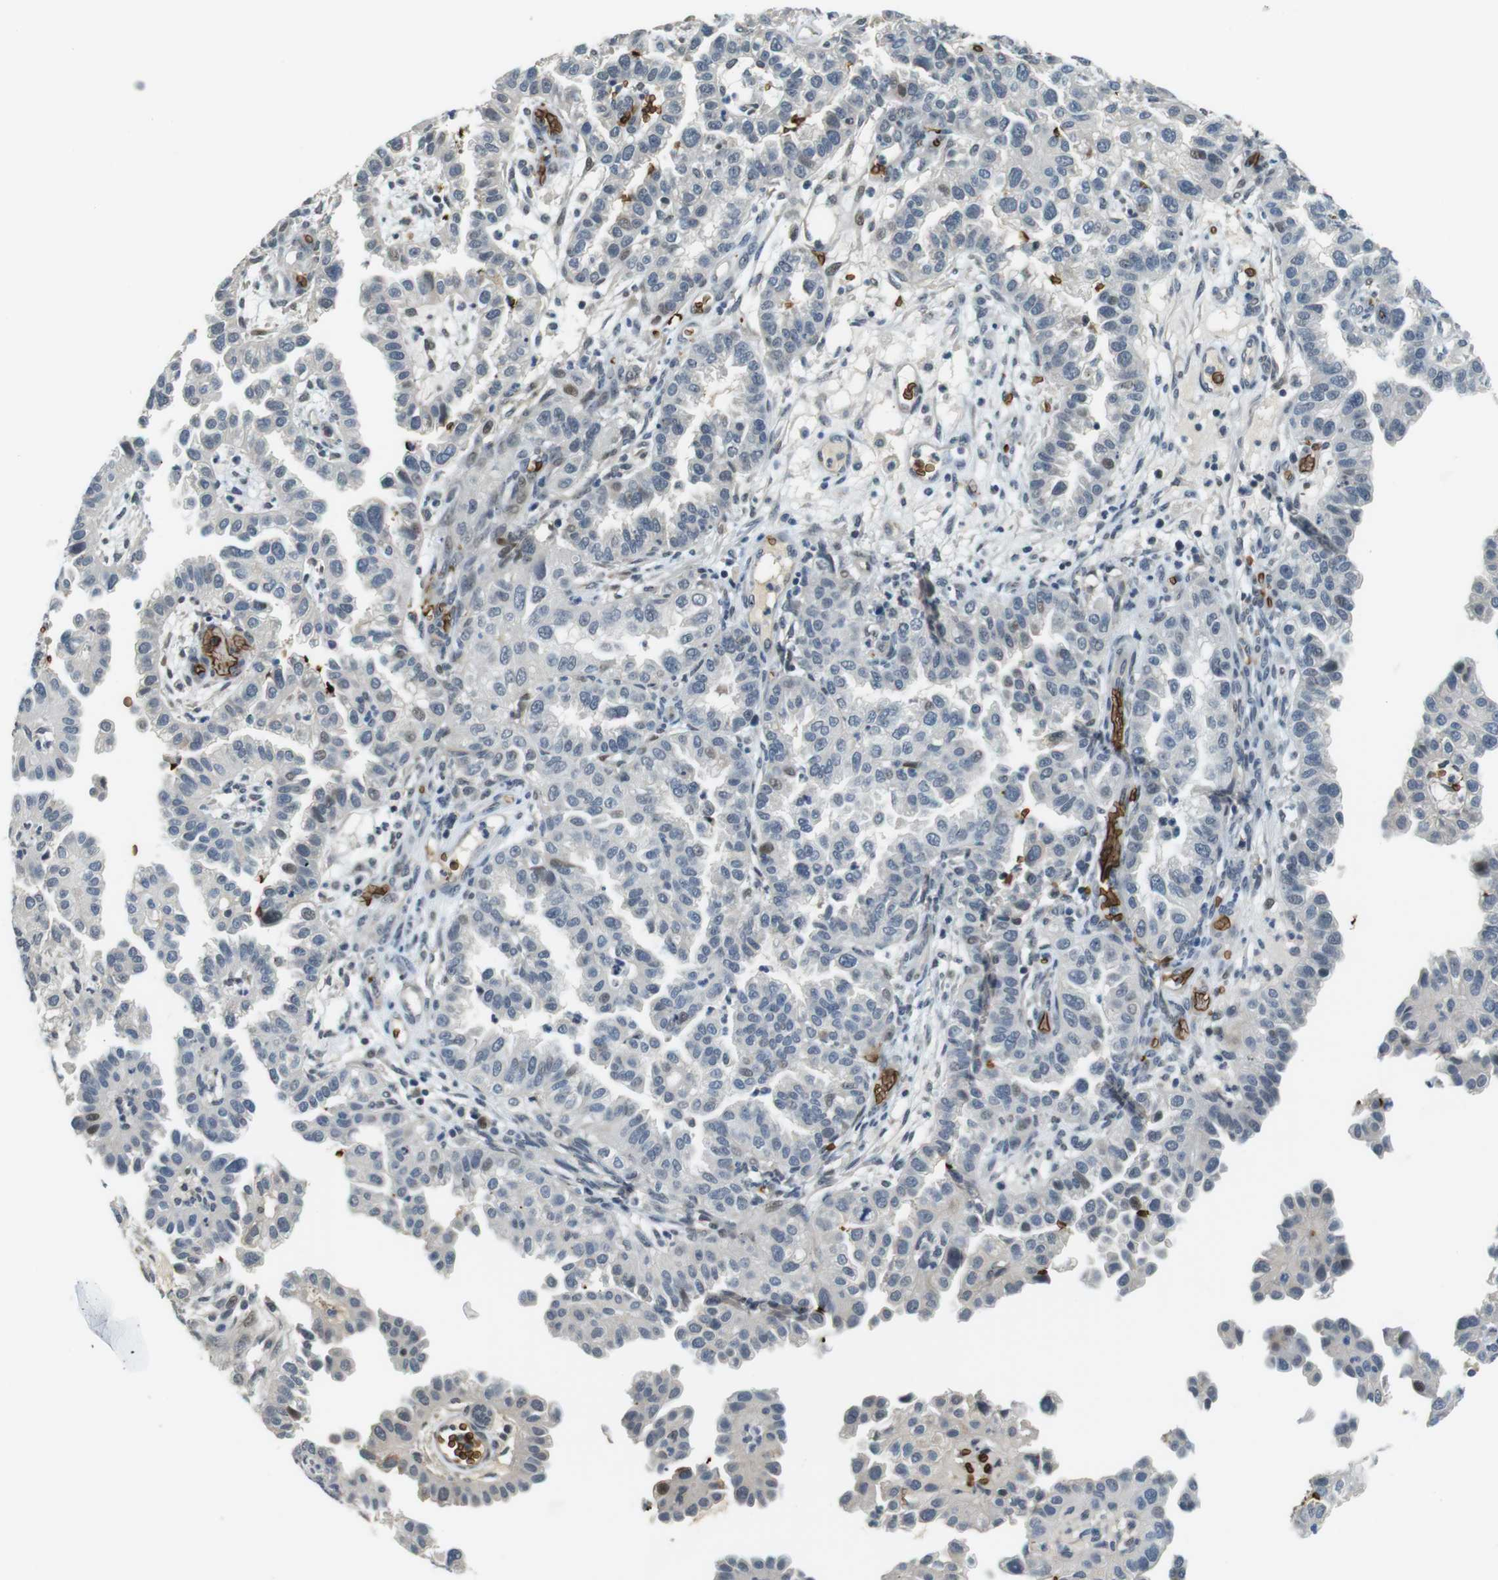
{"staining": {"intensity": "negative", "quantity": "none", "location": "none"}, "tissue": "endometrial cancer", "cell_type": "Tumor cells", "image_type": "cancer", "snomed": [{"axis": "morphology", "description": "Adenocarcinoma, NOS"}, {"axis": "topography", "description": "Endometrium"}], "caption": "Micrograph shows no protein staining in tumor cells of adenocarcinoma (endometrial) tissue.", "gene": "SLC4A1", "patient": {"sex": "female", "age": 85}}